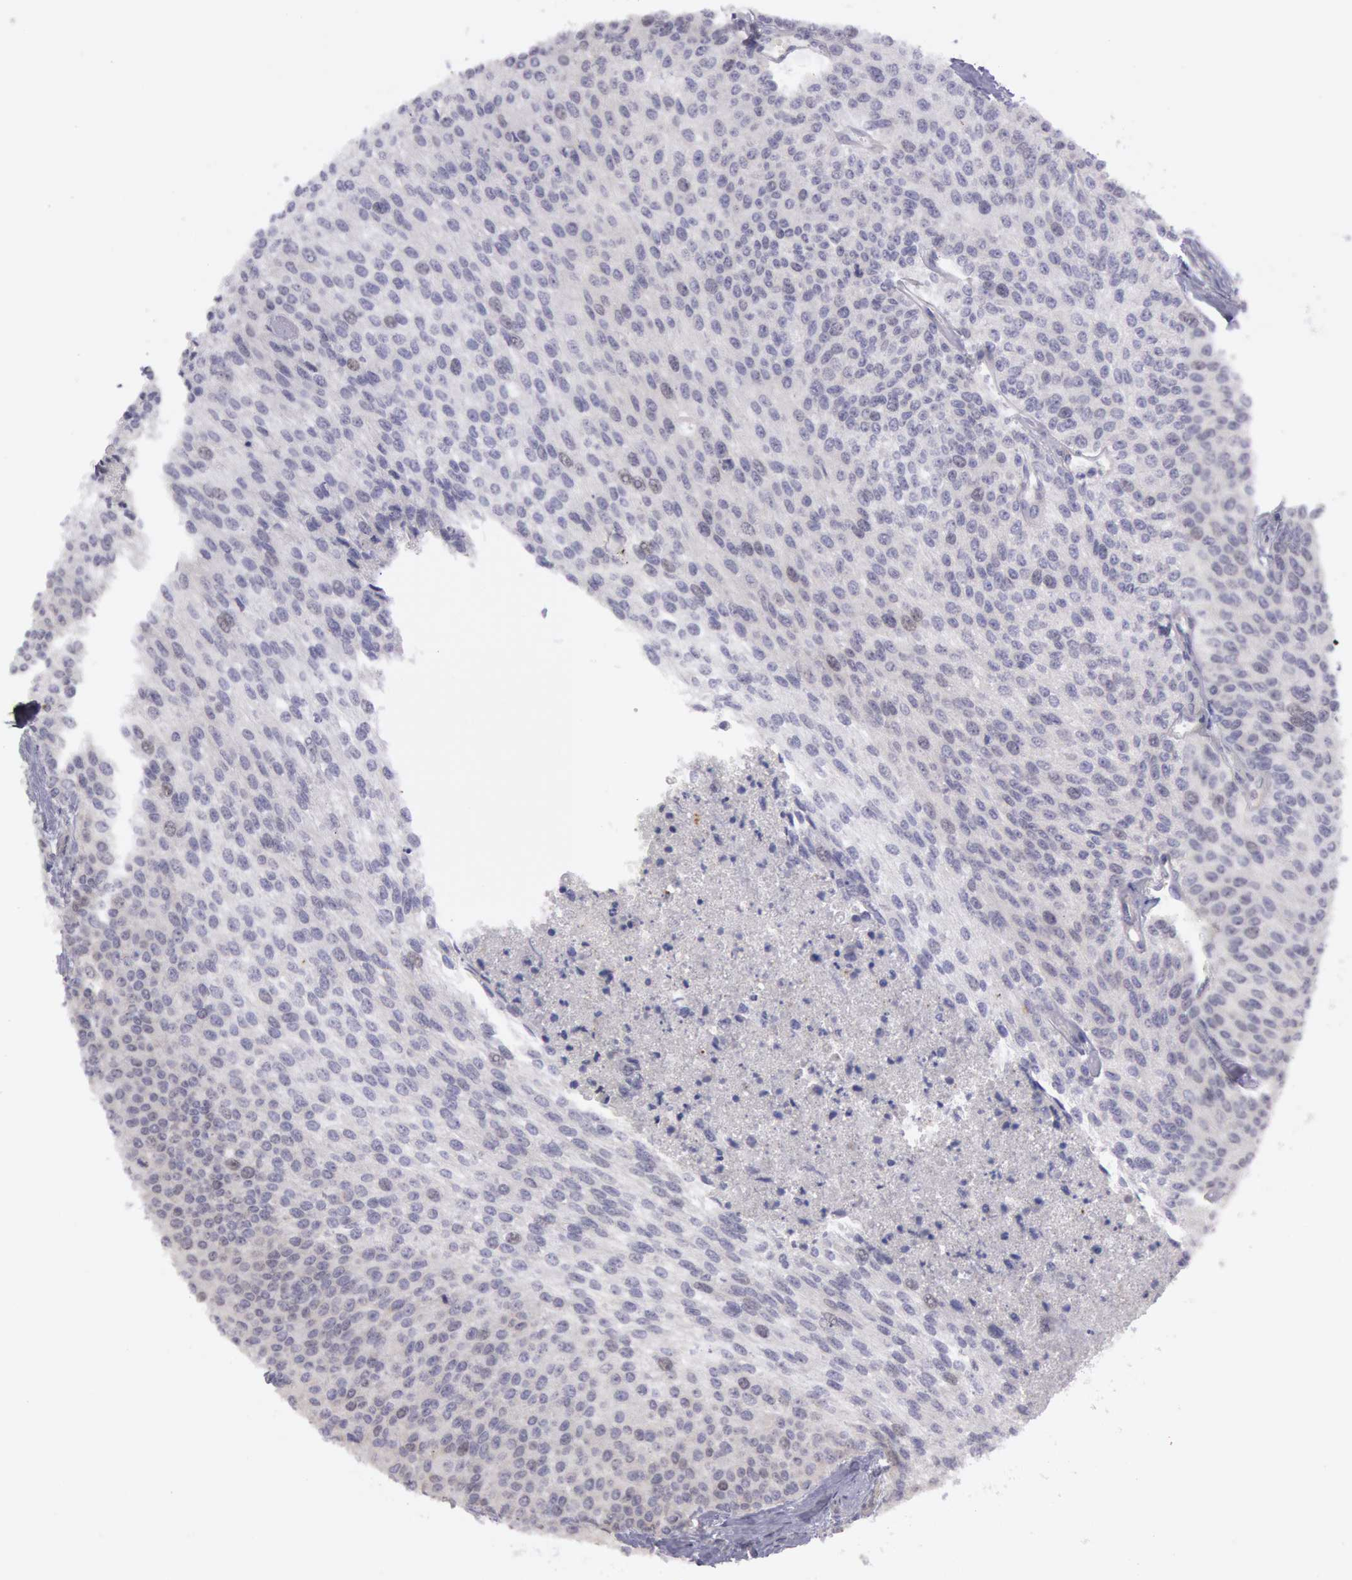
{"staining": {"intensity": "negative", "quantity": "none", "location": "none"}, "tissue": "urothelial cancer", "cell_type": "Tumor cells", "image_type": "cancer", "snomed": [{"axis": "morphology", "description": "Urothelial carcinoma, Low grade"}, {"axis": "topography", "description": "Urinary bladder"}], "caption": "High power microscopy histopathology image of an IHC histopathology image of urothelial carcinoma (low-grade), revealing no significant expression in tumor cells. (DAB IHC, high magnification).", "gene": "AMOTL1", "patient": {"sex": "female", "age": 73}}